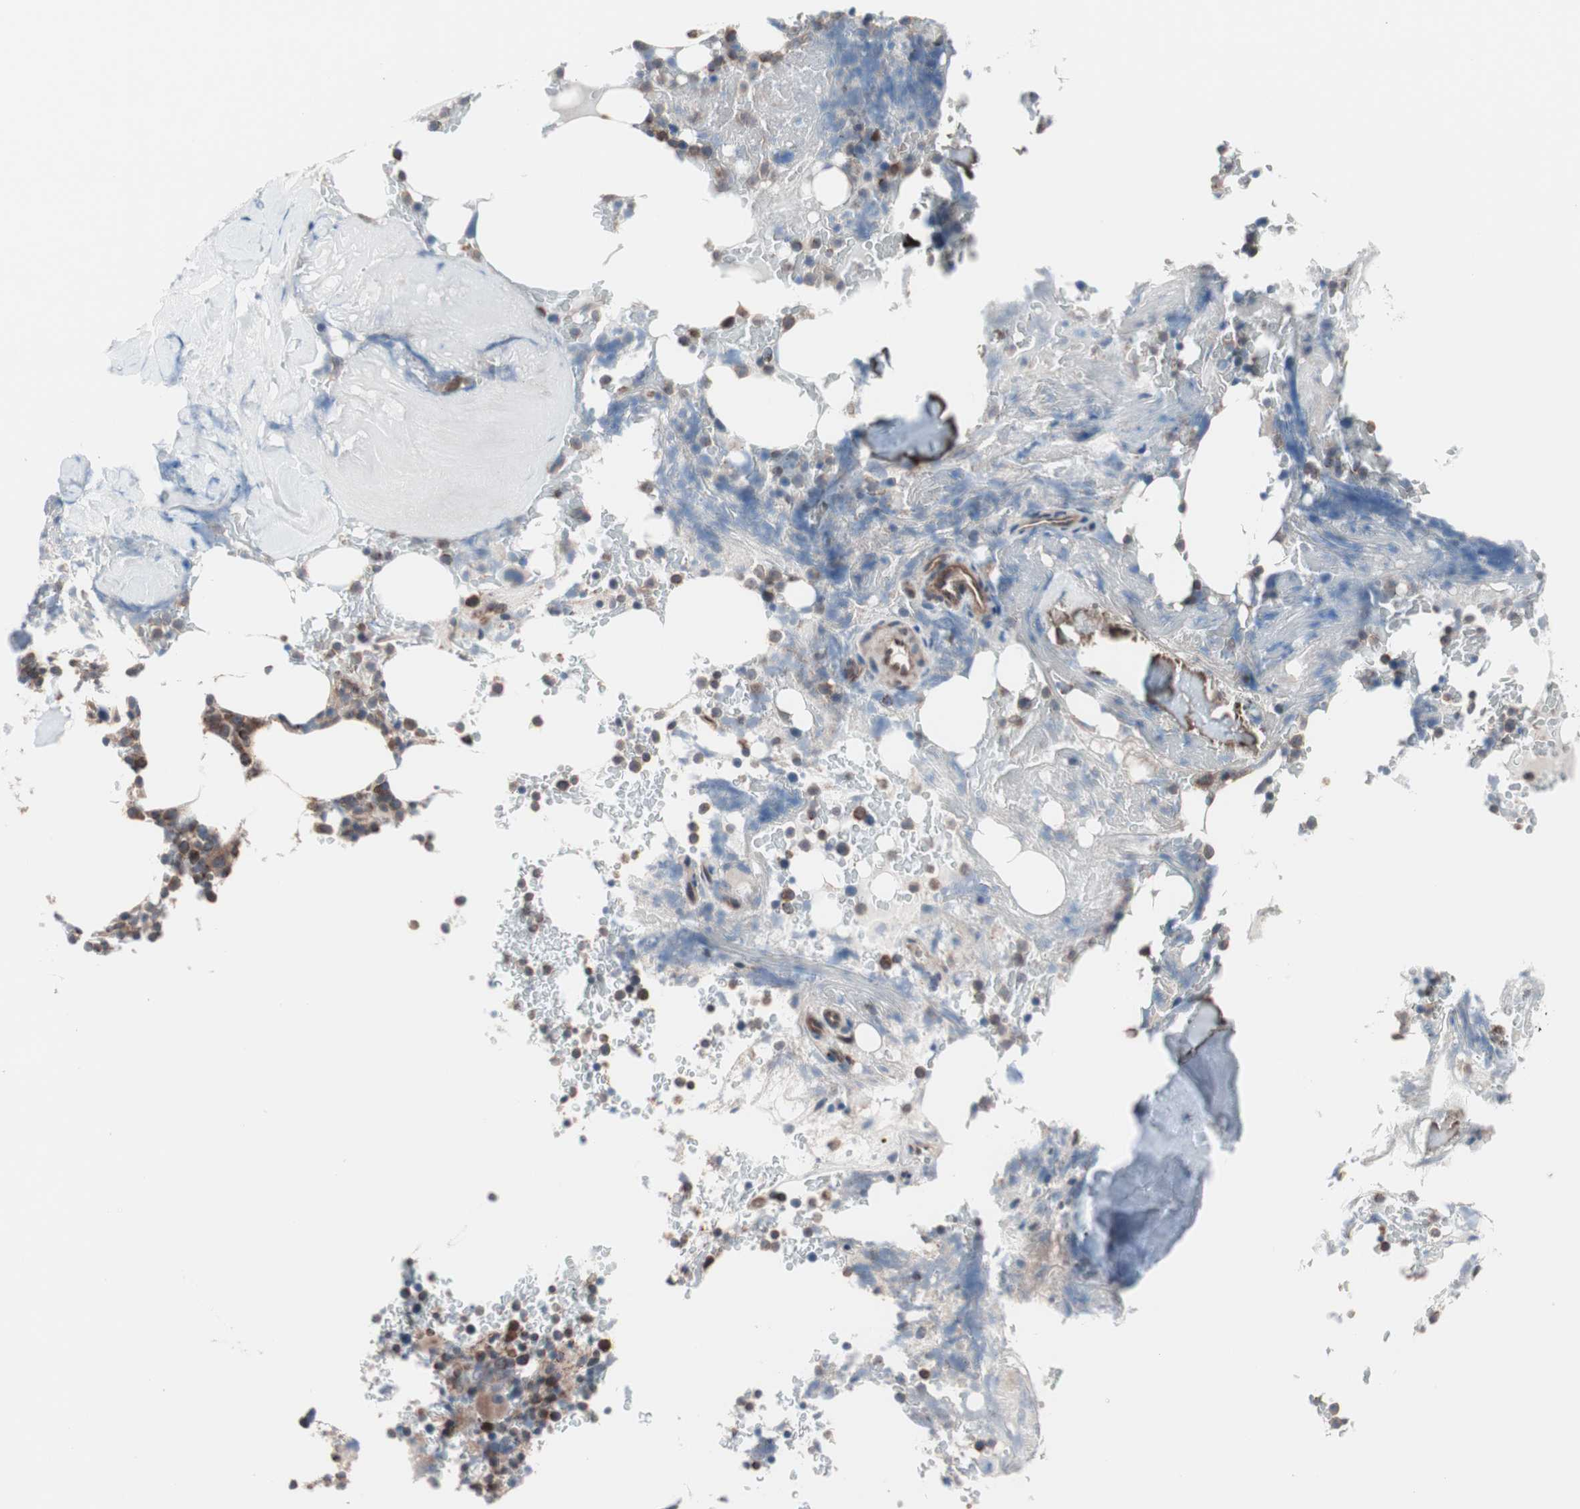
{"staining": {"intensity": "moderate", "quantity": "25%-75%", "location": "cytoplasmic/membranous"}, "tissue": "bone marrow", "cell_type": "Hematopoietic cells", "image_type": "normal", "snomed": [{"axis": "morphology", "description": "Normal tissue, NOS"}, {"axis": "topography", "description": "Bone marrow"}], "caption": "IHC staining of normal bone marrow, which reveals medium levels of moderate cytoplasmic/membranous positivity in approximately 25%-75% of hematopoietic cells indicating moderate cytoplasmic/membranous protein positivity. The staining was performed using DAB (3,3'-diaminobenzidine) (brown) for protein detection and nuclei were counterstained in hematoxylin (blue).", "gene": "CTTNBP2NL", "patient": {"sex": "female", "age": 66}}